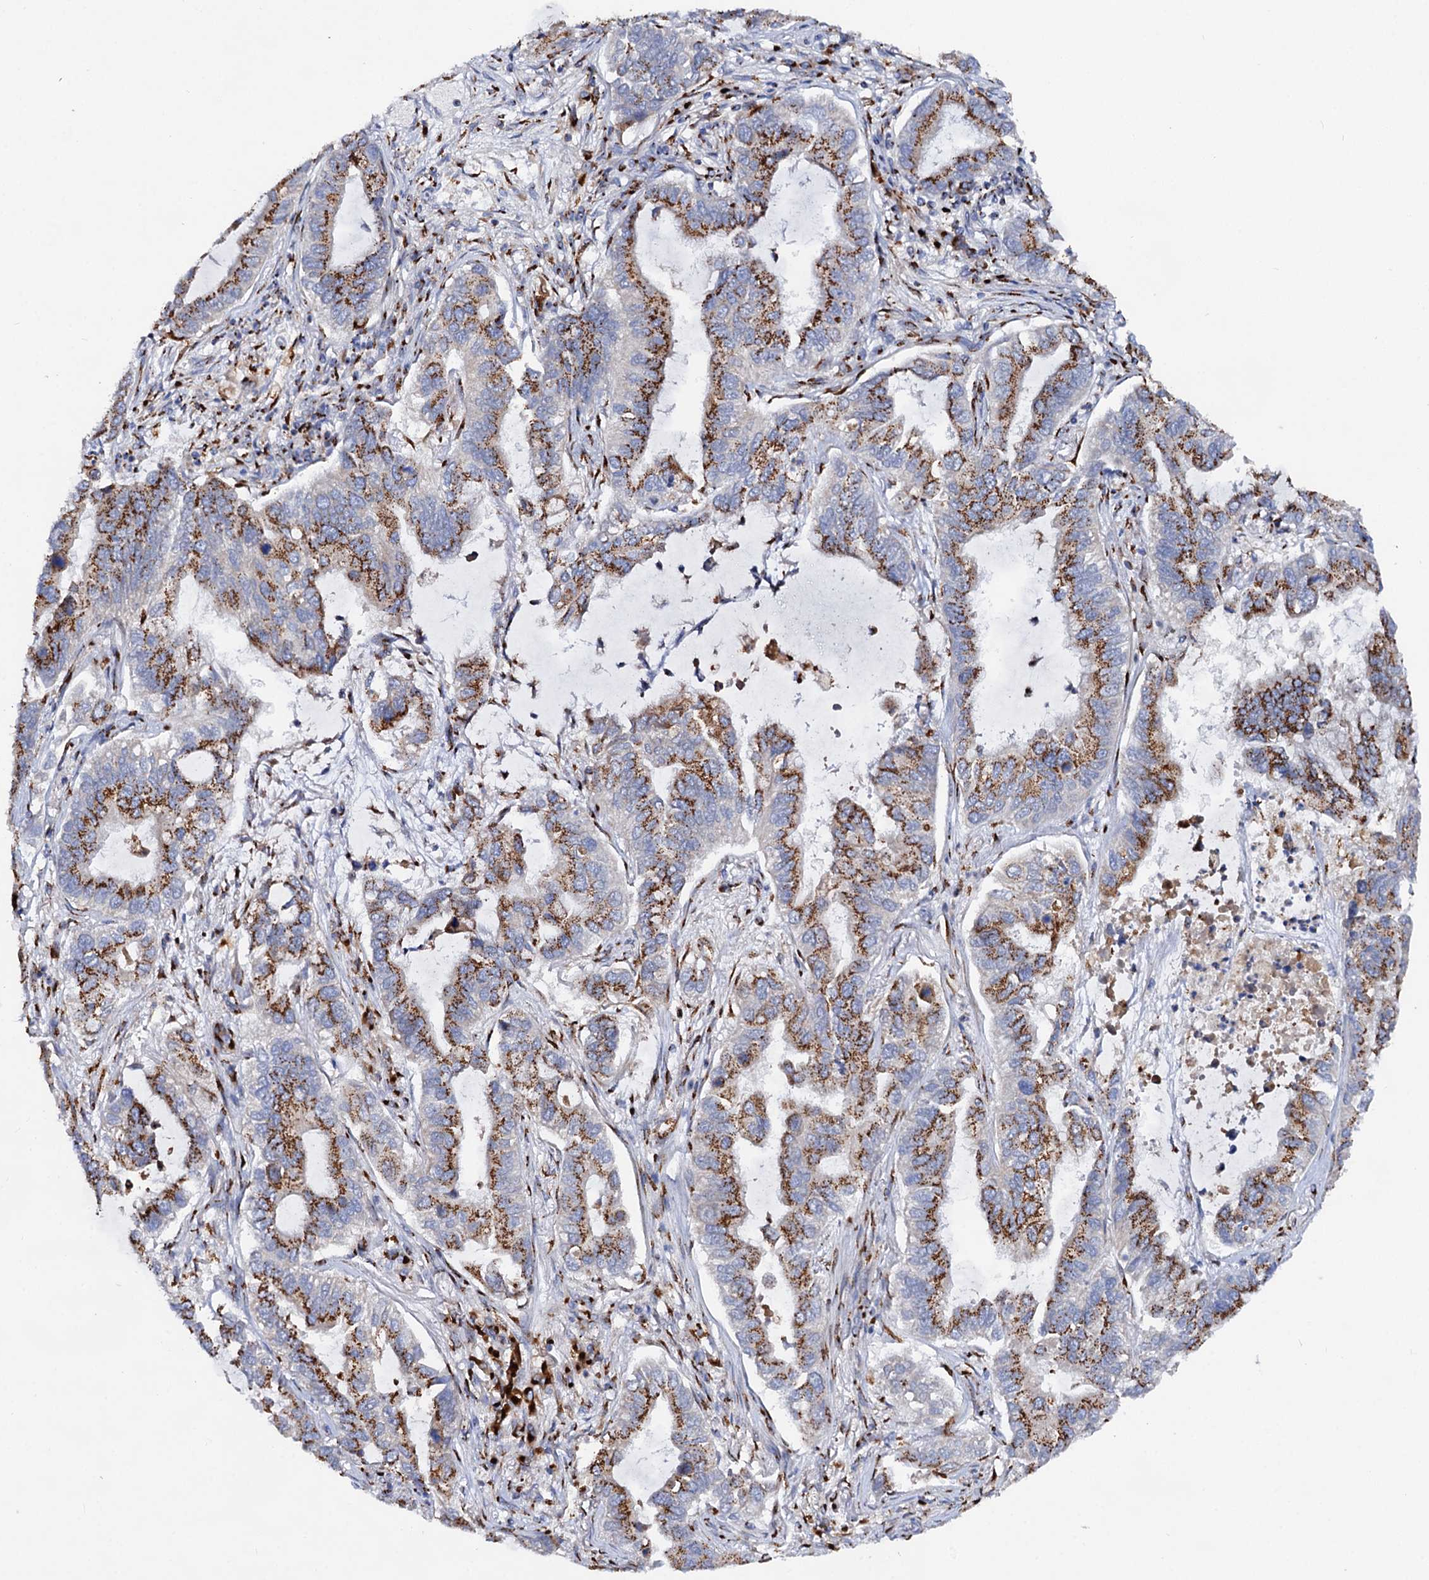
{"staining": {"intensity": "moderate", "quantity": ">75%", "location": "cytoplasmic/membranous"}, "tissue": "lung cancer", "cell_type": "Tumor cells", "image_type": "cancer", "snomed": [{"axis": "morphology", "description": "Adenocarcinoma, NOS"}, {"axis": "topography", "description": "Lung"}], "caption": "A medium amount of moderate cytoplasmic/membranous positivity is seen in about >75% of tumor cells in lung cancer (adenocarcinoma) tissue.", "gene": "TM9SF3", "patient": {"sex": "male", "age": 64}}